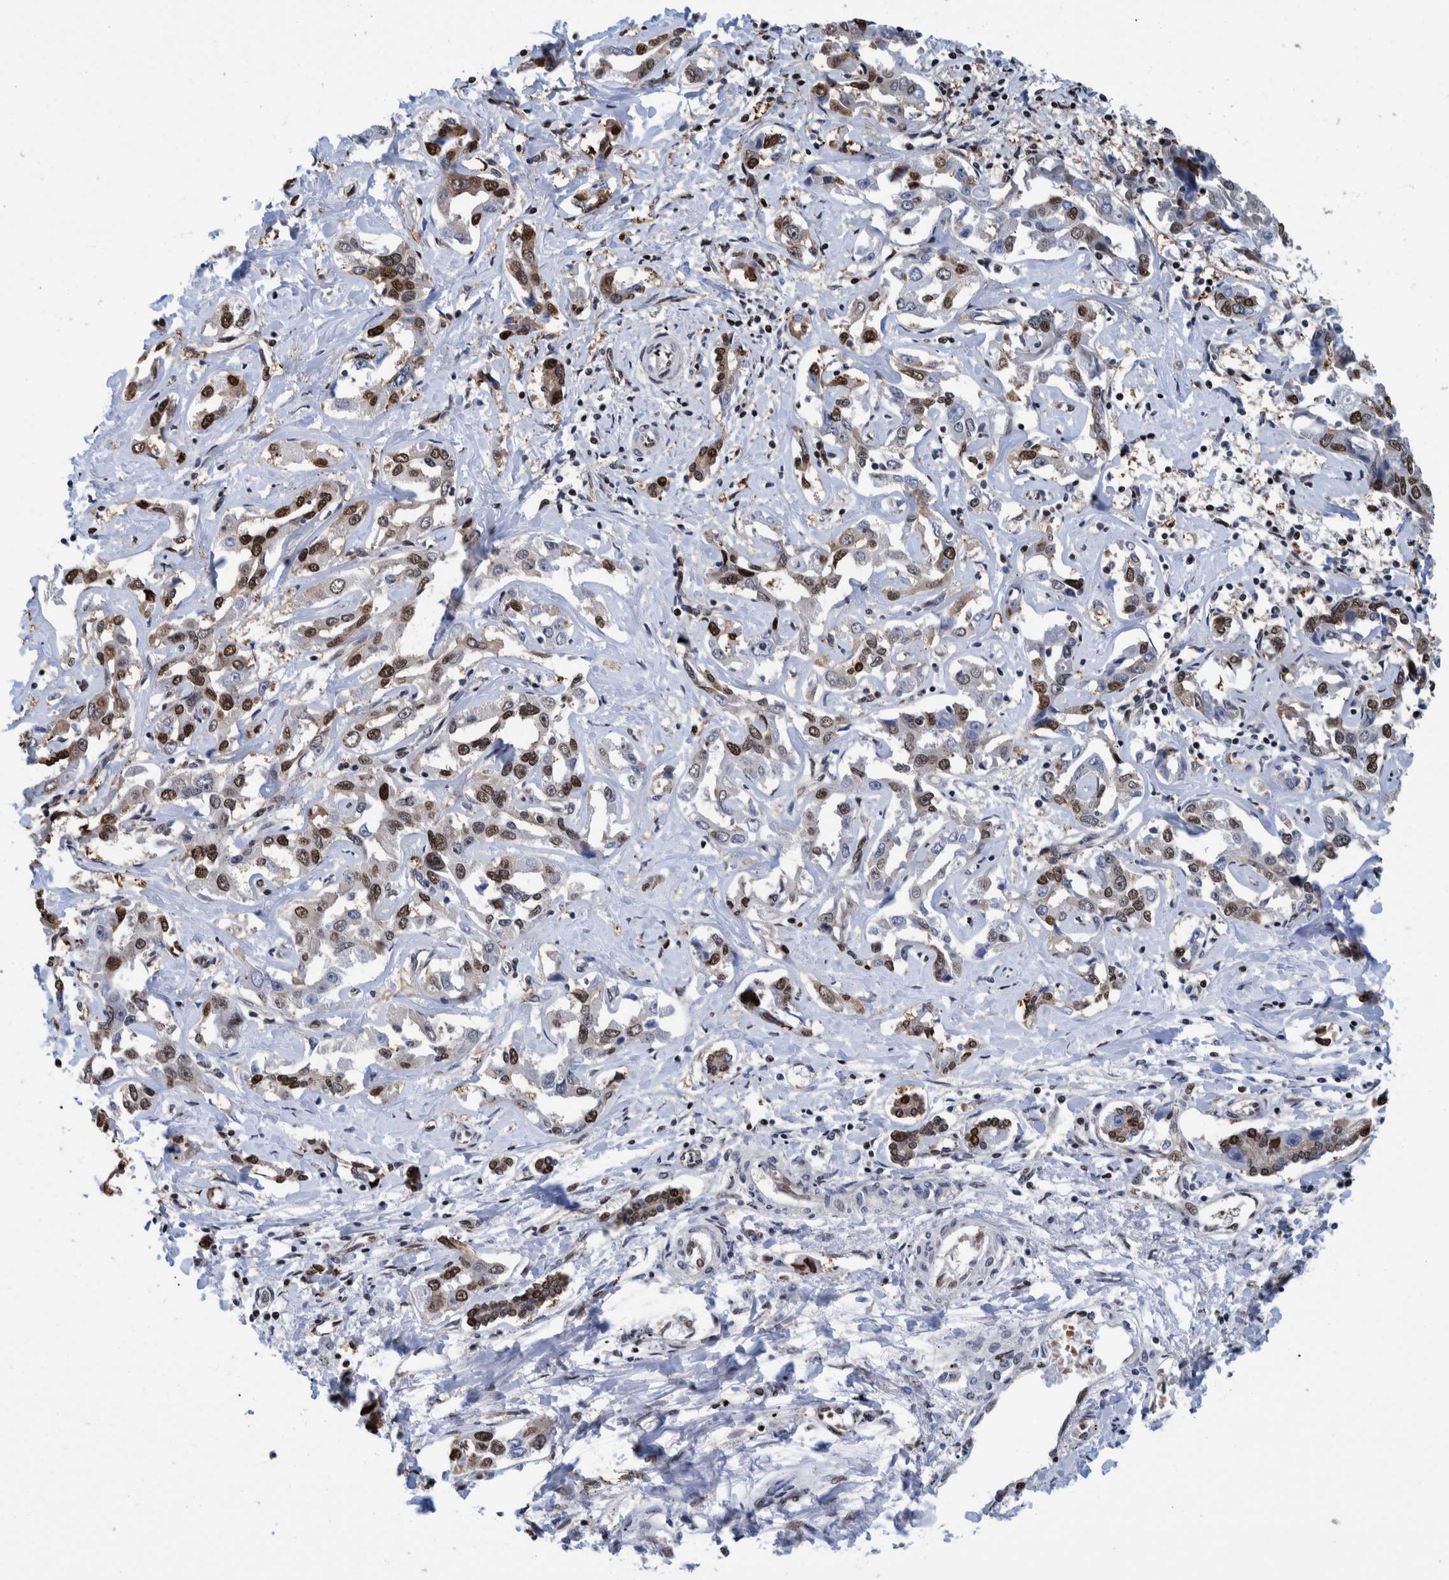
{"staining": {"intensity": "strong", "quantity": "25%-75%", "location": "nuclear"}, "tissue": "liver cancer", "cell_type": "Tumor cells", "image_type": "cancer", "snomed": [{"axis": "morphology", "description": "Cholangiocarcinoma"}, {"axis": "topography", "description": "Liver"}], "caption": "Immunohistochemistry micrograph of neoplastic tissue: cholangiocarcinoma (liver) stained using IHC shows high levels of strong protein expression localized specifically in the nuclear of tumor cells, appearing as a nuclear brown color.", "gene": "HEATR9", "patient": {"sex": "male", "age": 59}}